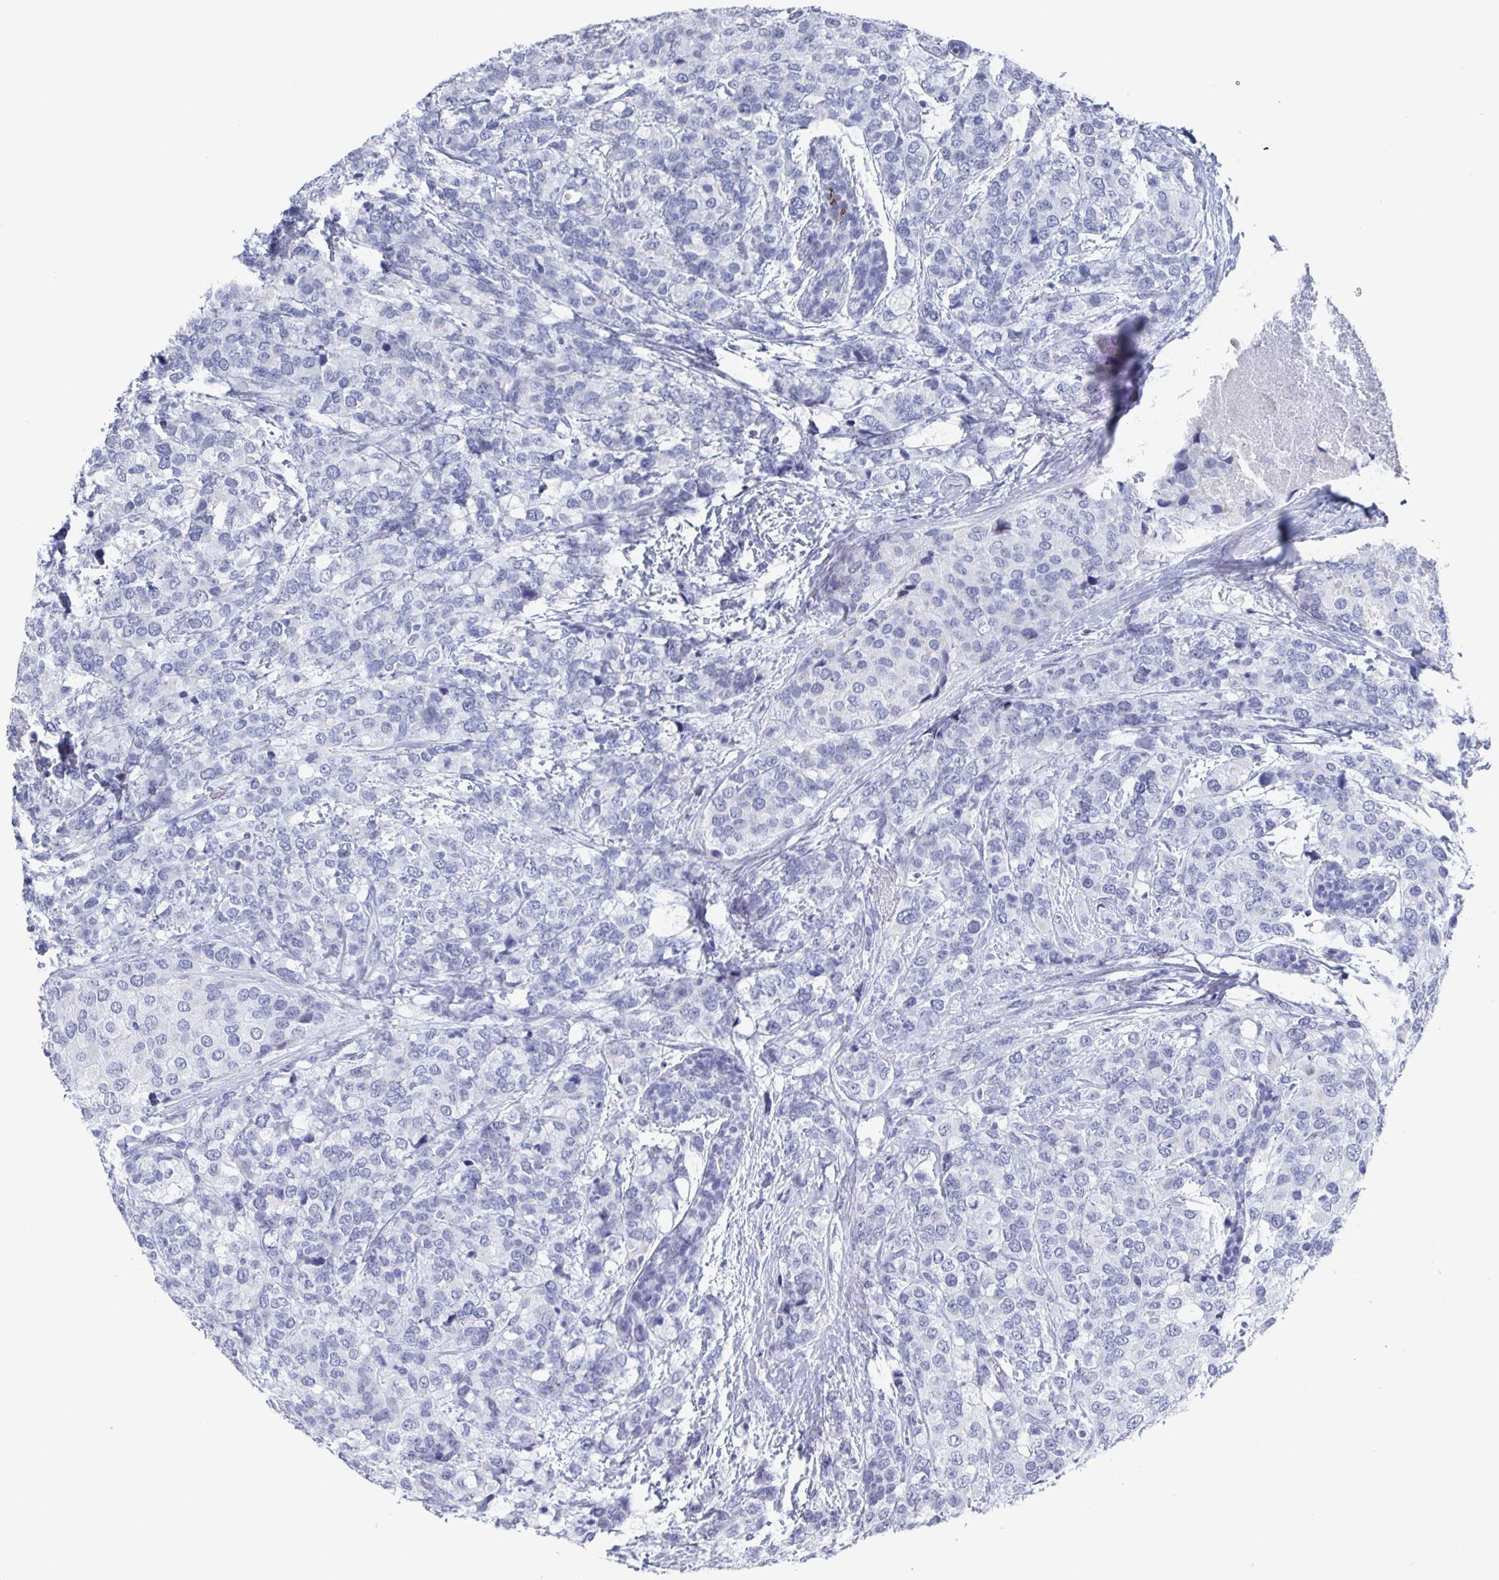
{"staining": {"intensity": "negative", "quantity": "none", "location": "none"}, "tissue": "breast cancer", "cell_type": "Tumor cells", "image_type": "cancer", "snomed": [{"axis": "morphology", "description": "Lobular carcinoma"}, {"axis": "topography", "description": "Breast"}], "caption": "Immunohistochemical staining of human breast cancer demonstrates no significant positivity in tumor cells.", "gene": "CAMKV", "patient": {"sex": "female", "age": 59}}